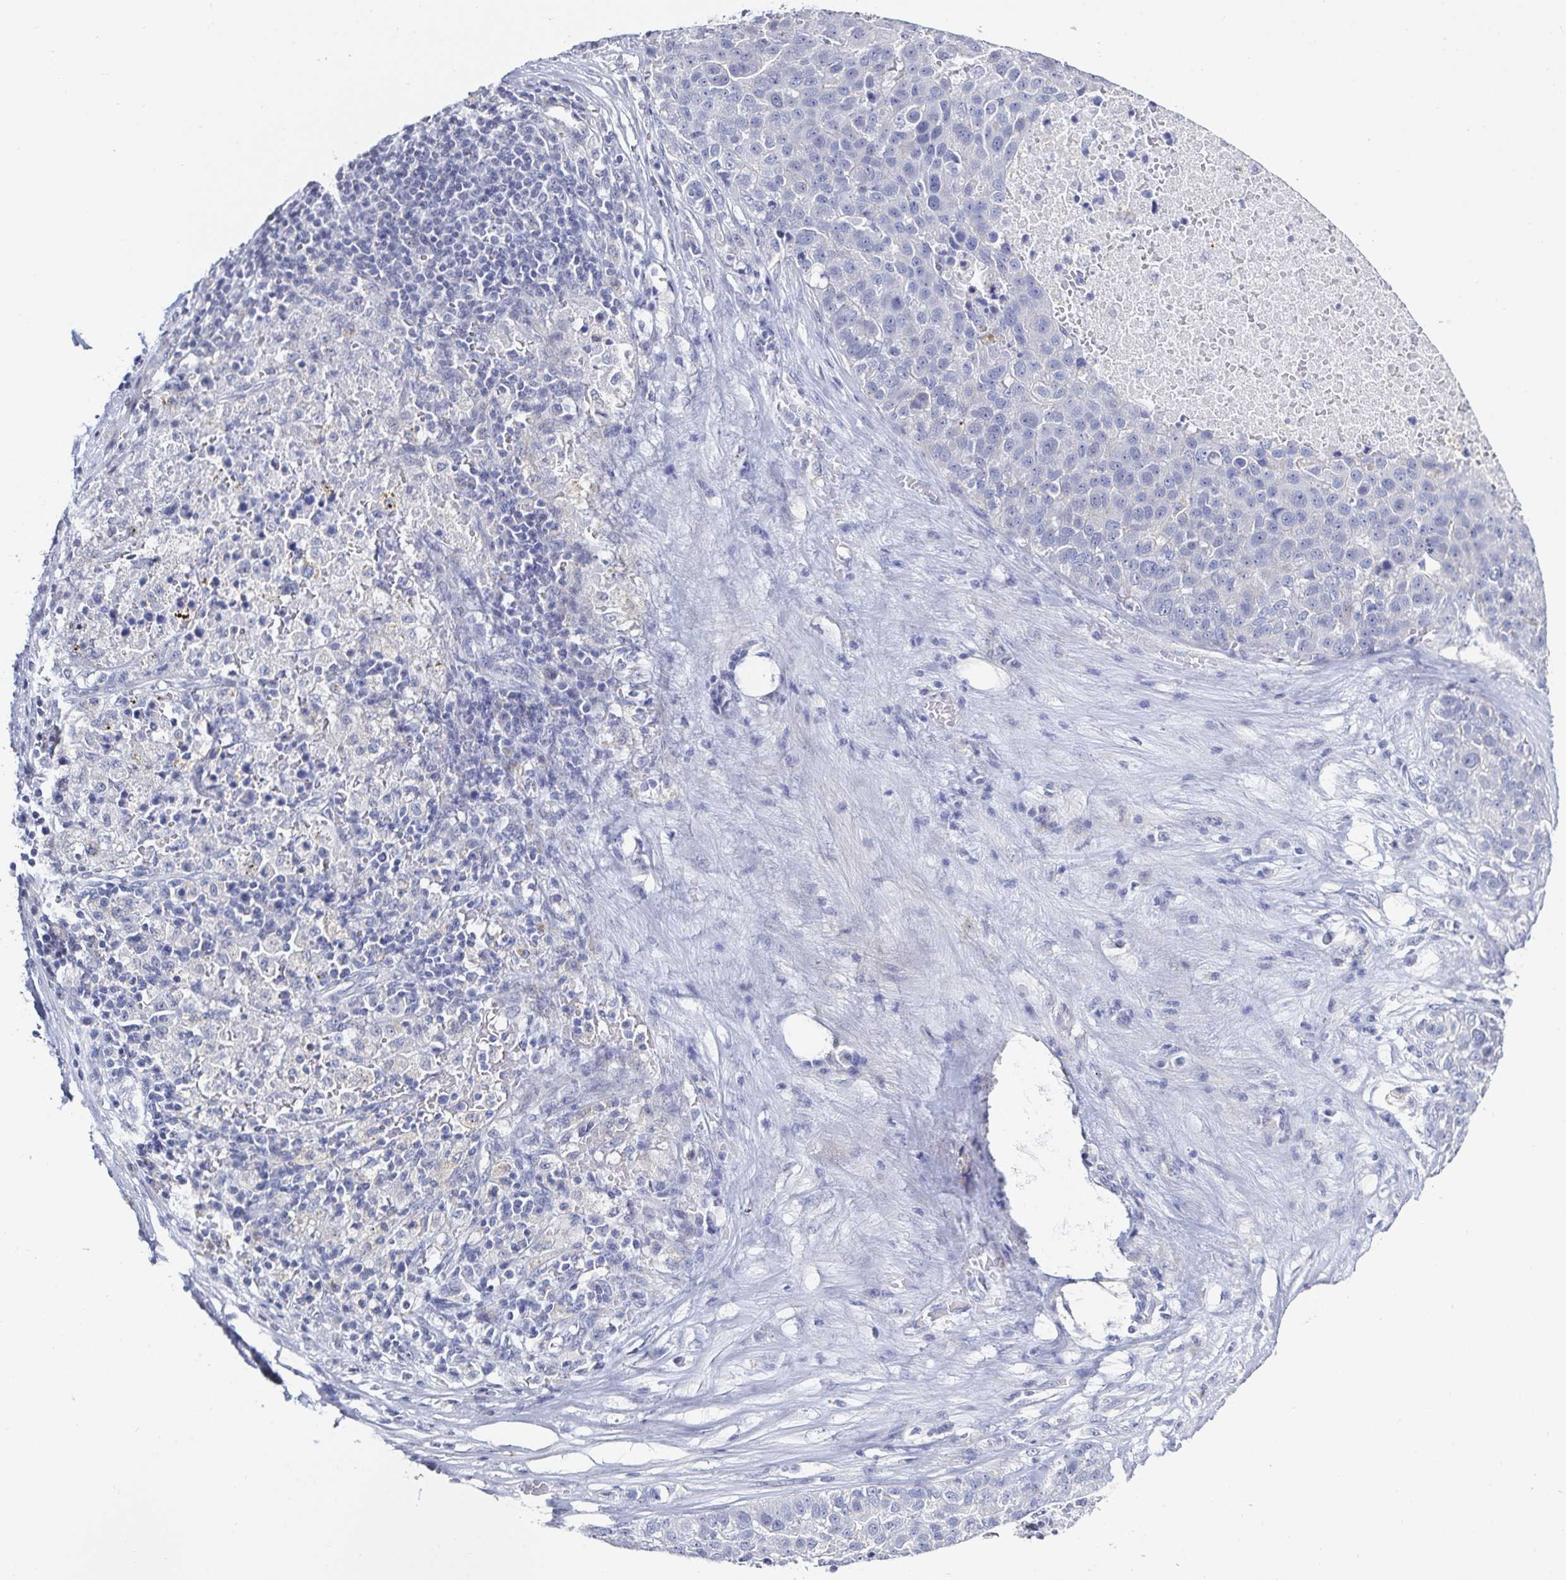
{"staining": {"intensity": "negative", "quantity": "none", "location": "none"}, "tissue": "pancreatic cancer", "cell_type": "Tumor cells", "image_type": "cancer", "snomed": [{"axis": "morphology", "description": "Adenocarcinoma, NOS"}, {"axis": "topography", "description": "Pancreas"}], "caption": "This is an immunohistochemistry histopathology image of human pancreatic cancer. There is no staining in tumor cells.", "gene": "OR10K1", "patient": {"sex": "female", "age": 61}}